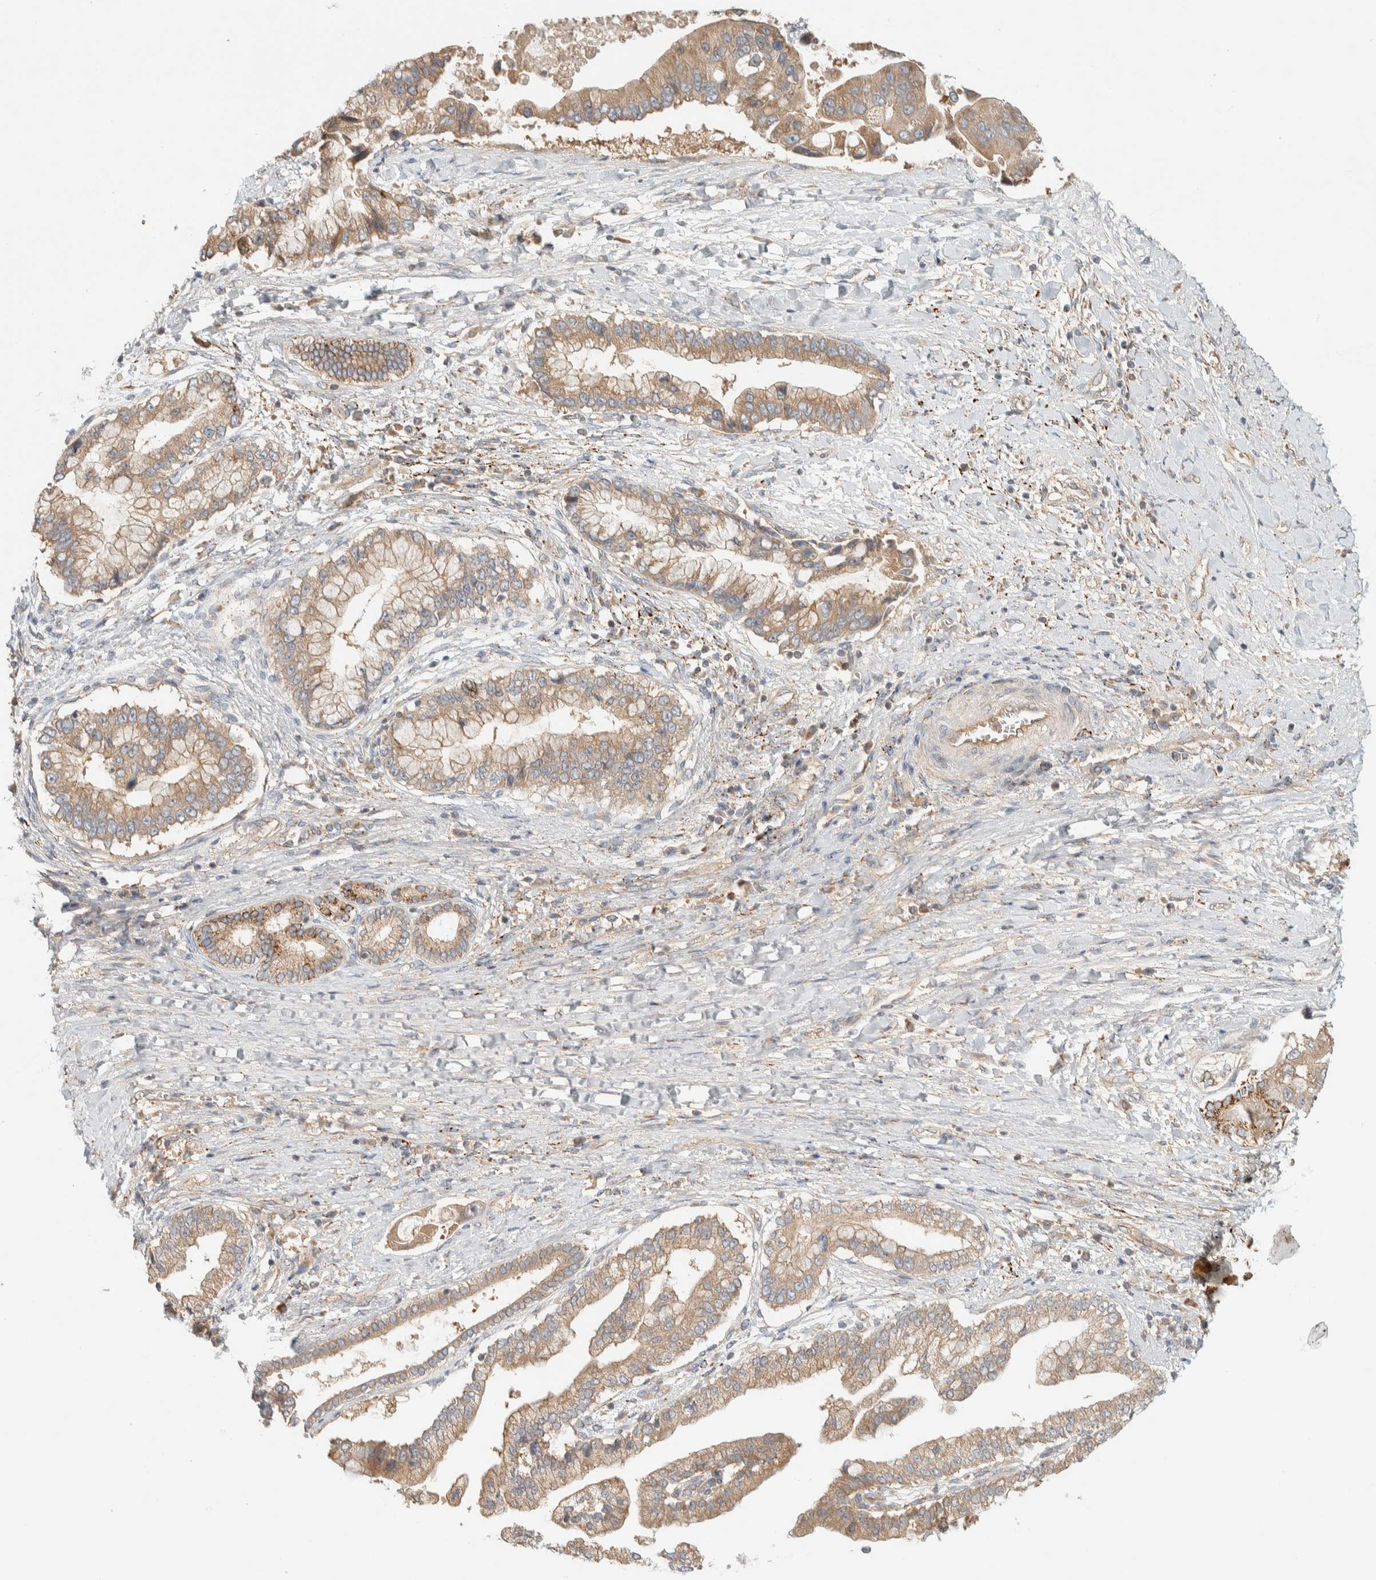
{"staining": {"intensity": "moderate", "quantity": ">75%", "location": "cytoplasmic/membranous"}, "tissue": "liver cancer", "cell_type": "Tumor cells", "image_type": "cancer", "snomed": [{"axis": "morphology", "description": "Cholangiocarcinoma"}, {"axis": "topography", "description": "Liver"}], "caption": "Liver cancer (cholangiocarcinoma) was stained to show a protein in brown. There is medium levels of moderate cytoplasmic/membranous expression in about >75% of tumor cells. The staining was performed using DAB to visualize the protein expression in brown, while the nuclei were stained in blue with hematoxylin (Magnification: 20x).", "gene": "FAM167A", "patient": {"sex": "male", "age": 50}}